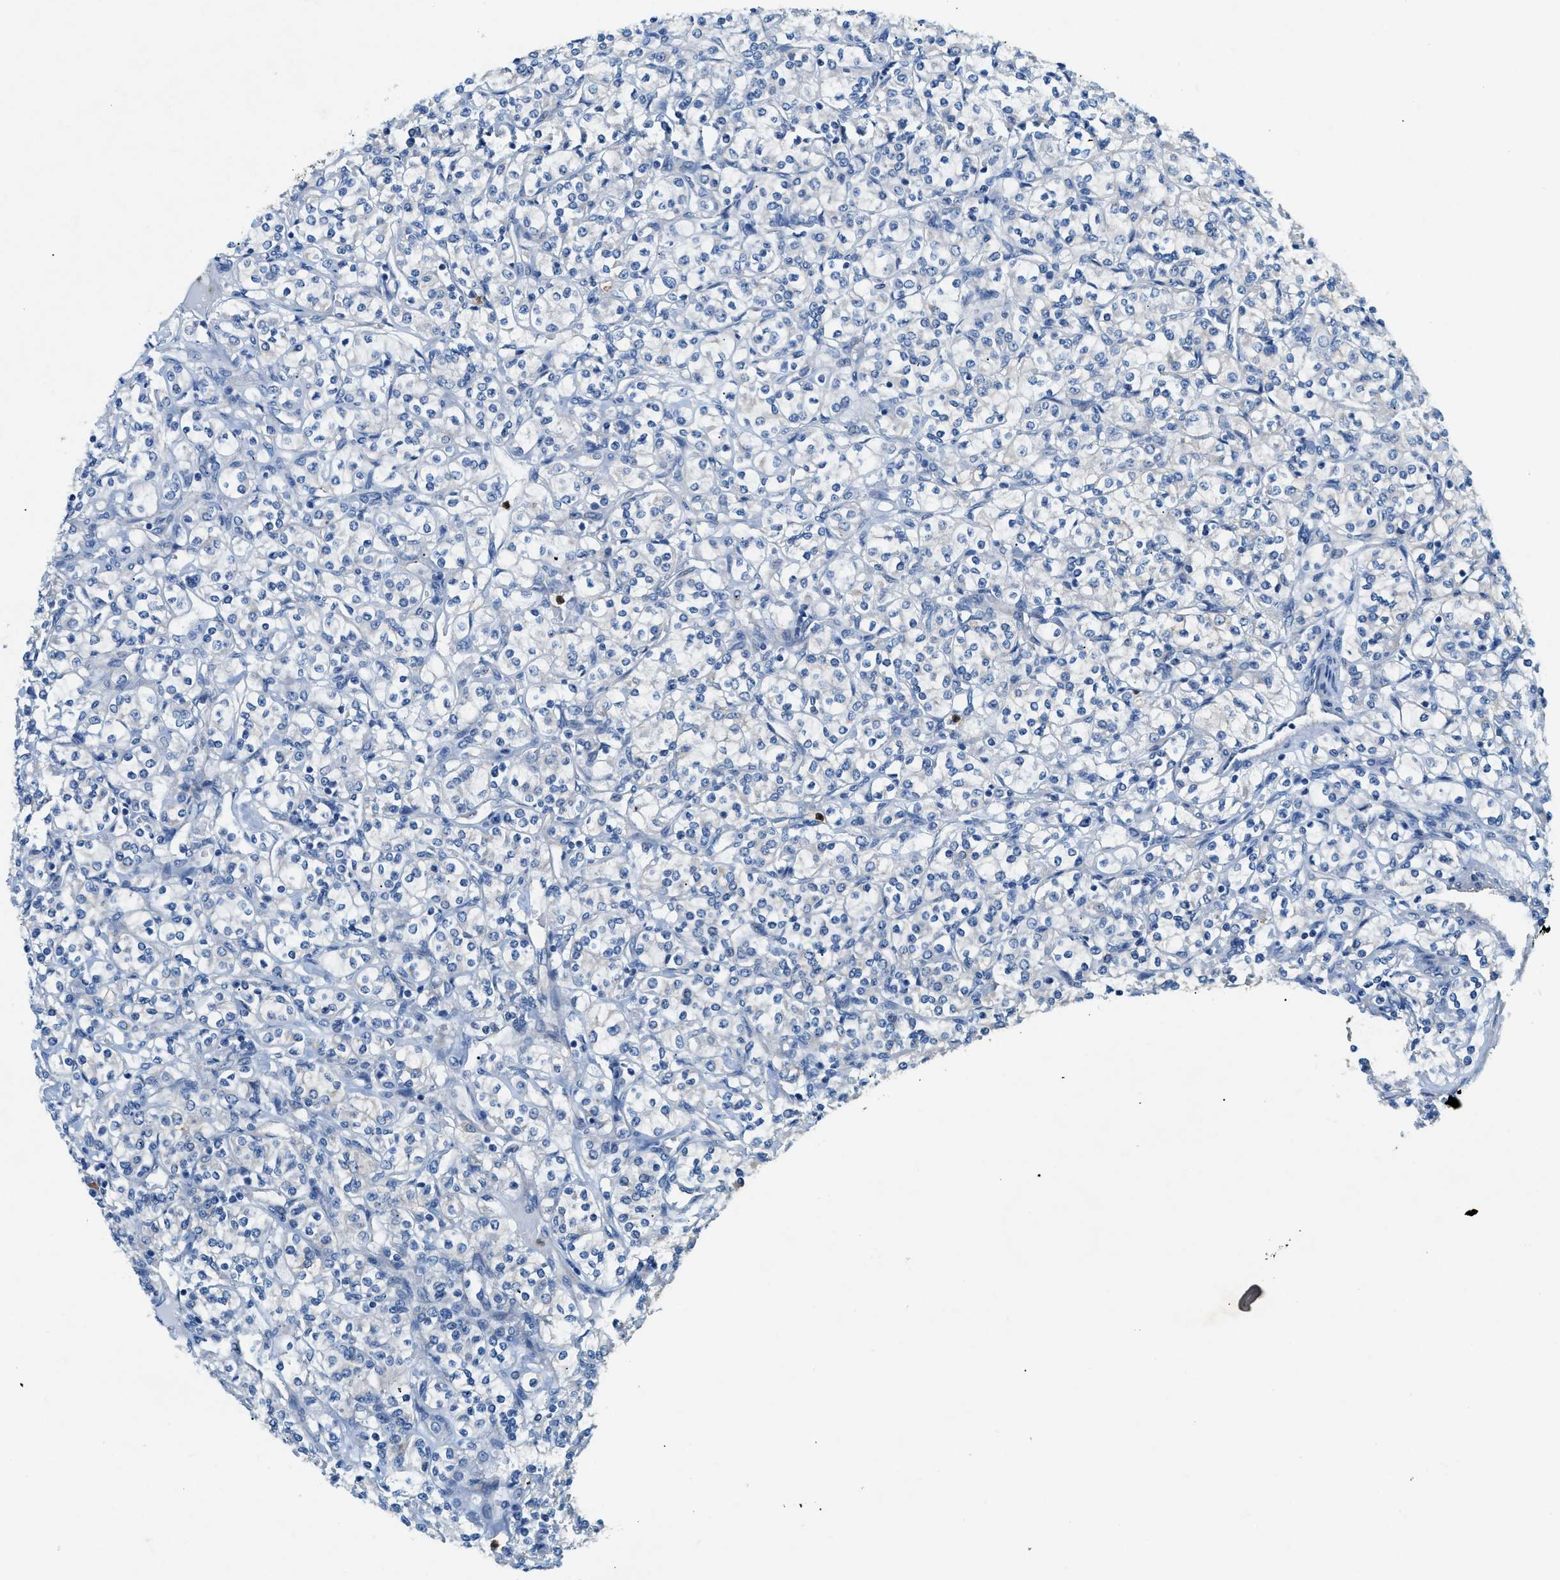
{"staining": {"intensity": "negative", "quantity": "none", "location": "none"}, "tissue": "renal cancer", "cell_type": "Tumor cells", "image_type": "cancer", "snomed": [{"axis": "morphology", "description": "Adenocarcinoma, NOS"}, {"axis": "topography", "description": "Kidney"}], "caption": "Tumor cells show no significant protein positivity in renal cancer (adenocarcinoma).", "gene": "ZDHHC13", "patient": {"sex": "male", "age": 77}}